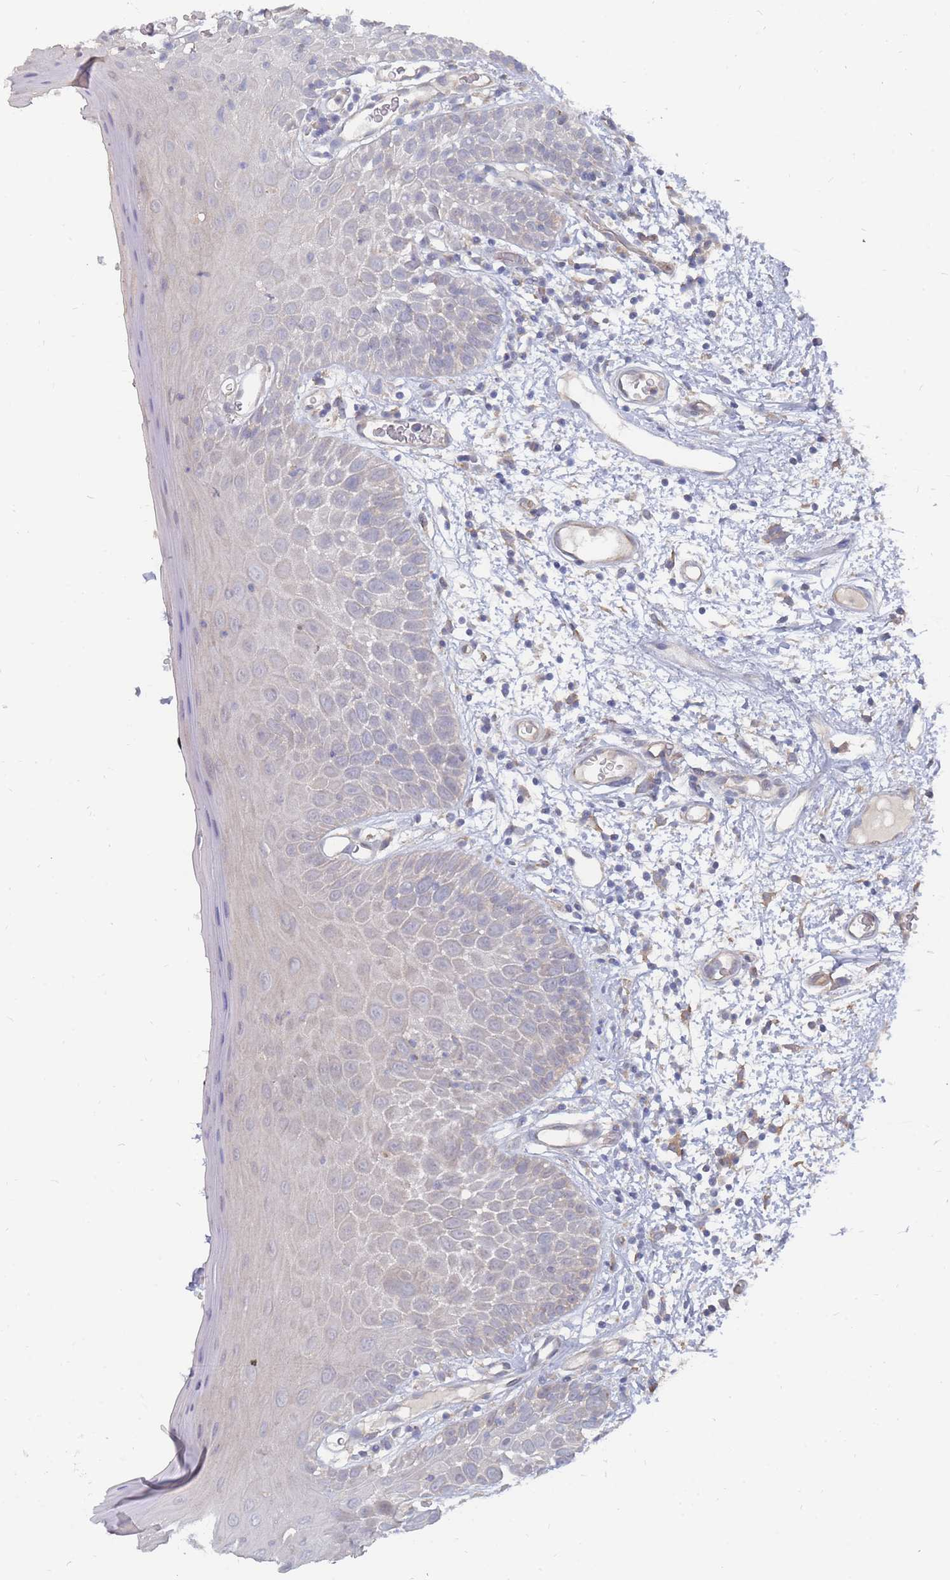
{"staining": {"intensity": "weak", "quantity": "<25%", "location": "cytoplasmic/membranous"}, "tissue": "oral mucosa", "cell_type": "Squamous epithelial cells", "image_type": "normal", "snomed": [{"axis": "morphology", "description": "Normal tissue, NOS"}, {"axis": "morphology", "description": "Squamous cell carcinoma, NOS"}, {"axis": "topography", "description": "Oral tissue"}, {"axis": "topography", "description": "Tounge, NOS"}, {"axis": "topography", "description": "Head-Neck"}], "caption": "Photomicrograph shows no significant protein expression in squamous epithelial cells of unremarkable oral mucosa. The staining is performed using DAB brown chromogen with nuclei counter-stained in using hematoxylin.", "gene": "NUB1", "patient": {"sex": "male", "age": 76}}